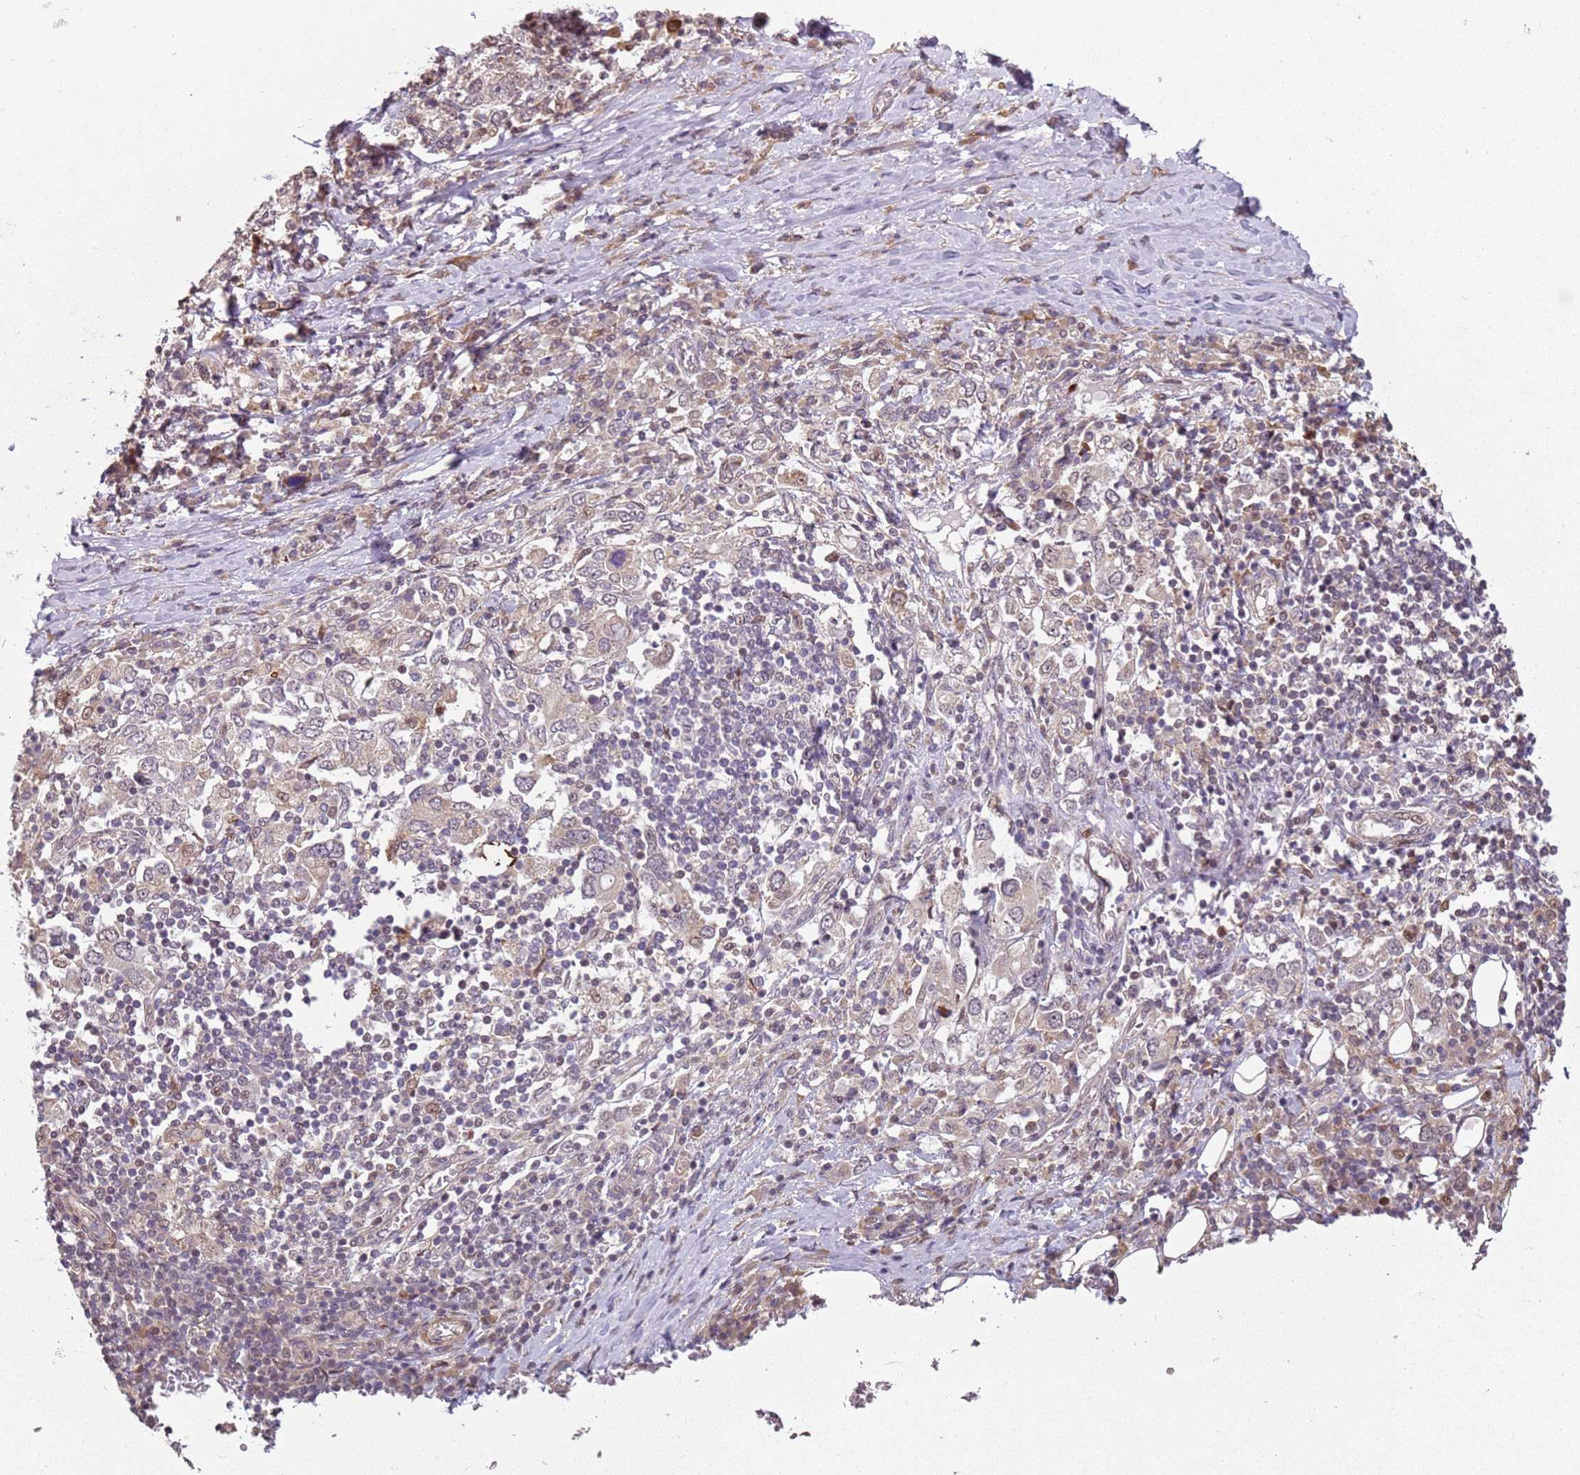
{"staining": {"intensity": "negative", "quantity": "none", "location": "none"}, "tissue": "stomach cancer", "cell_type": "Tumor cells", "image_type": "cancer", "snomed": [{"axis": "morphology", "description": "Adenocarcinoma, NOS"}, {"axis": "topography", "description": "Stomach, upper"}, {"axis": "topography", "description": "Stomach"}], "caption": "The immunohistochemistry (IHC) image has no significant positivity in tumor cells of adenocarcinoma (stomach) tissue. (Brightfield microscopy of DAB (3,3'-diaminobenzidine) IHC at high magnification).", "gene": "CHURC1", "patient": {"sex": "male", "age": 62}}